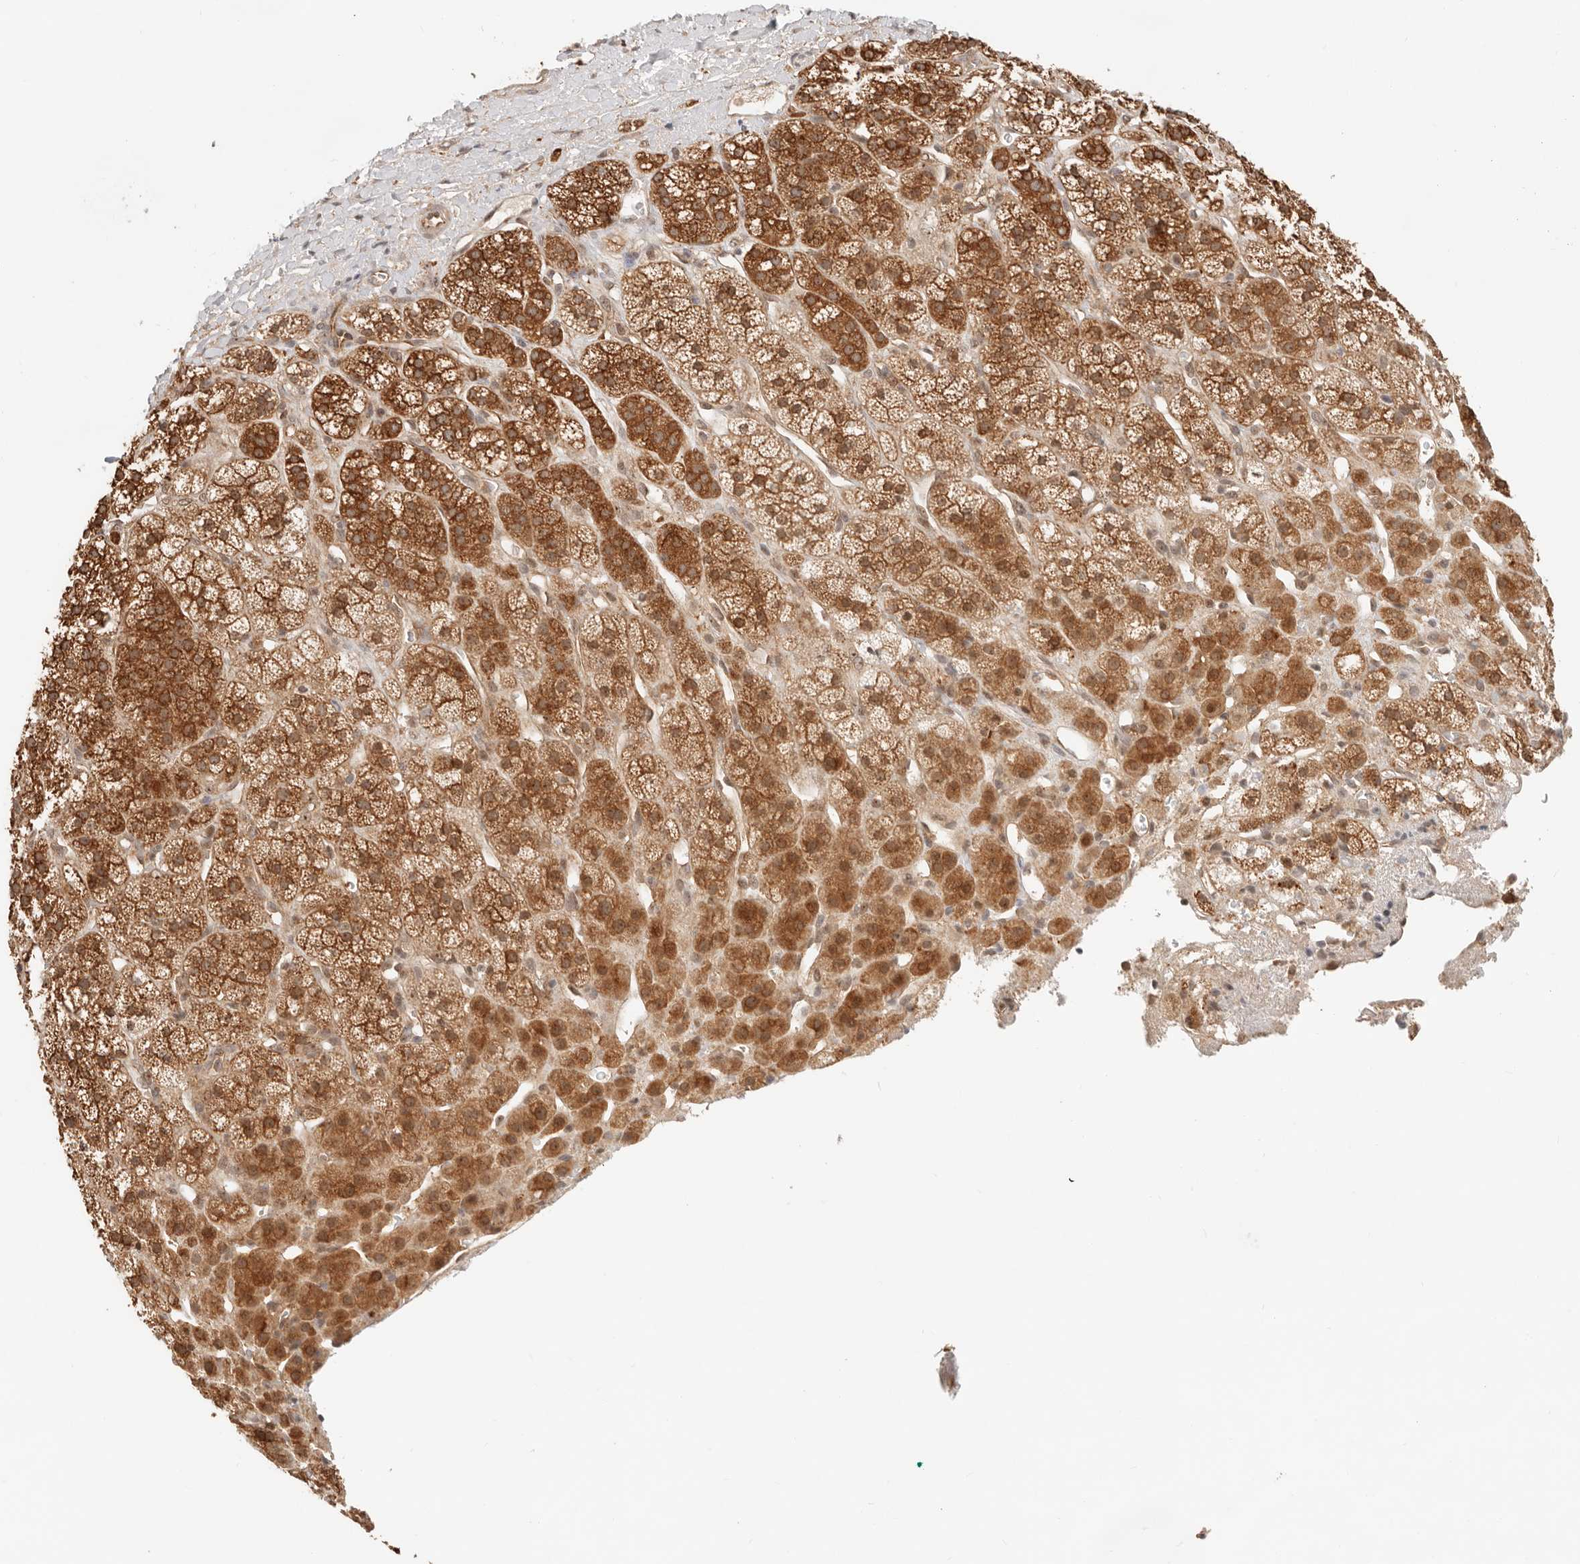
{"staining": {"intensity": "strong", "quantity": ">75%", "location": "cytoplasmic/membranous,nuclear"}, "tissue": "adrenal gland", "cell_type": "Glandular cells", "image_type": "normal", "snomed": [{"axis": "morphology", "description": "Normal tissue, NOS"}, {"axis": "topography", "description": "Adrenal gland"}], "caption": "Immunohistochemical staining of normal human adrenal gland displays >75% levels of strong cytoplasmic/membranous,nuclear protein positivity in approximately >75% of glandular cells. The protein is shown in brown color, while the nuclei are stained blue.", "gene": "HEXD", "patient": {"sex": "male", "age": 56}}